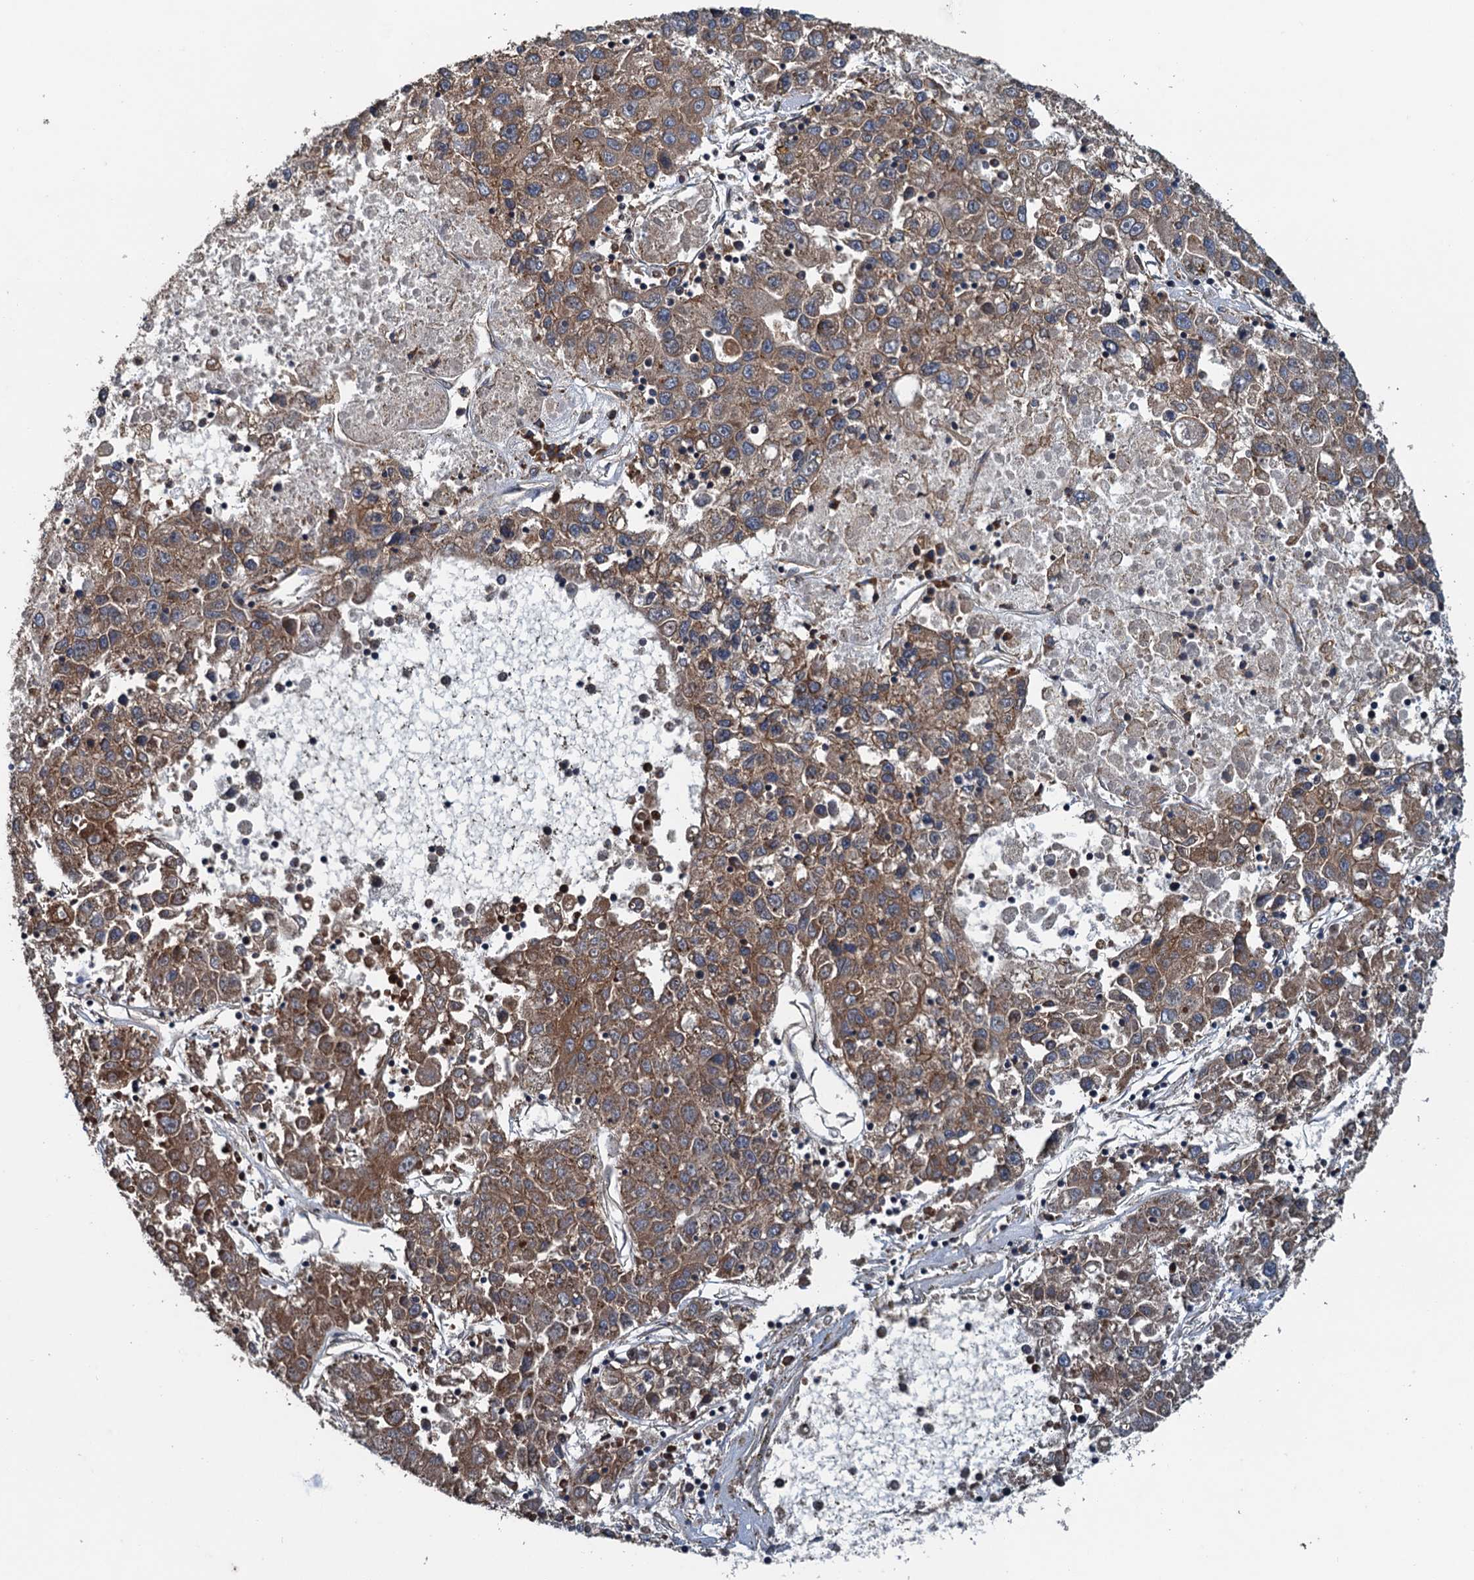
{"staining": {"intensity": "moderate", "quantity": ">75%", "location": "cytoplasmic/membranous"}, "tissue": "liver cancer", "cell_type": "Tumor cells", "image_type": "cancer", "snomed": [{"axis": "morphology", "description": "Carcinoma, Hepatocellular, NOS"}, {"axis": "topography", "description": "Liver"}], "caption": "This micrograph shows IHC staining of human liver cancer, with medium moderate cytoplasmic/membranous expression in approximately >75% of tumor cells.", "gene": "COG3", "patient": {"sex": "male", "age": 49}}